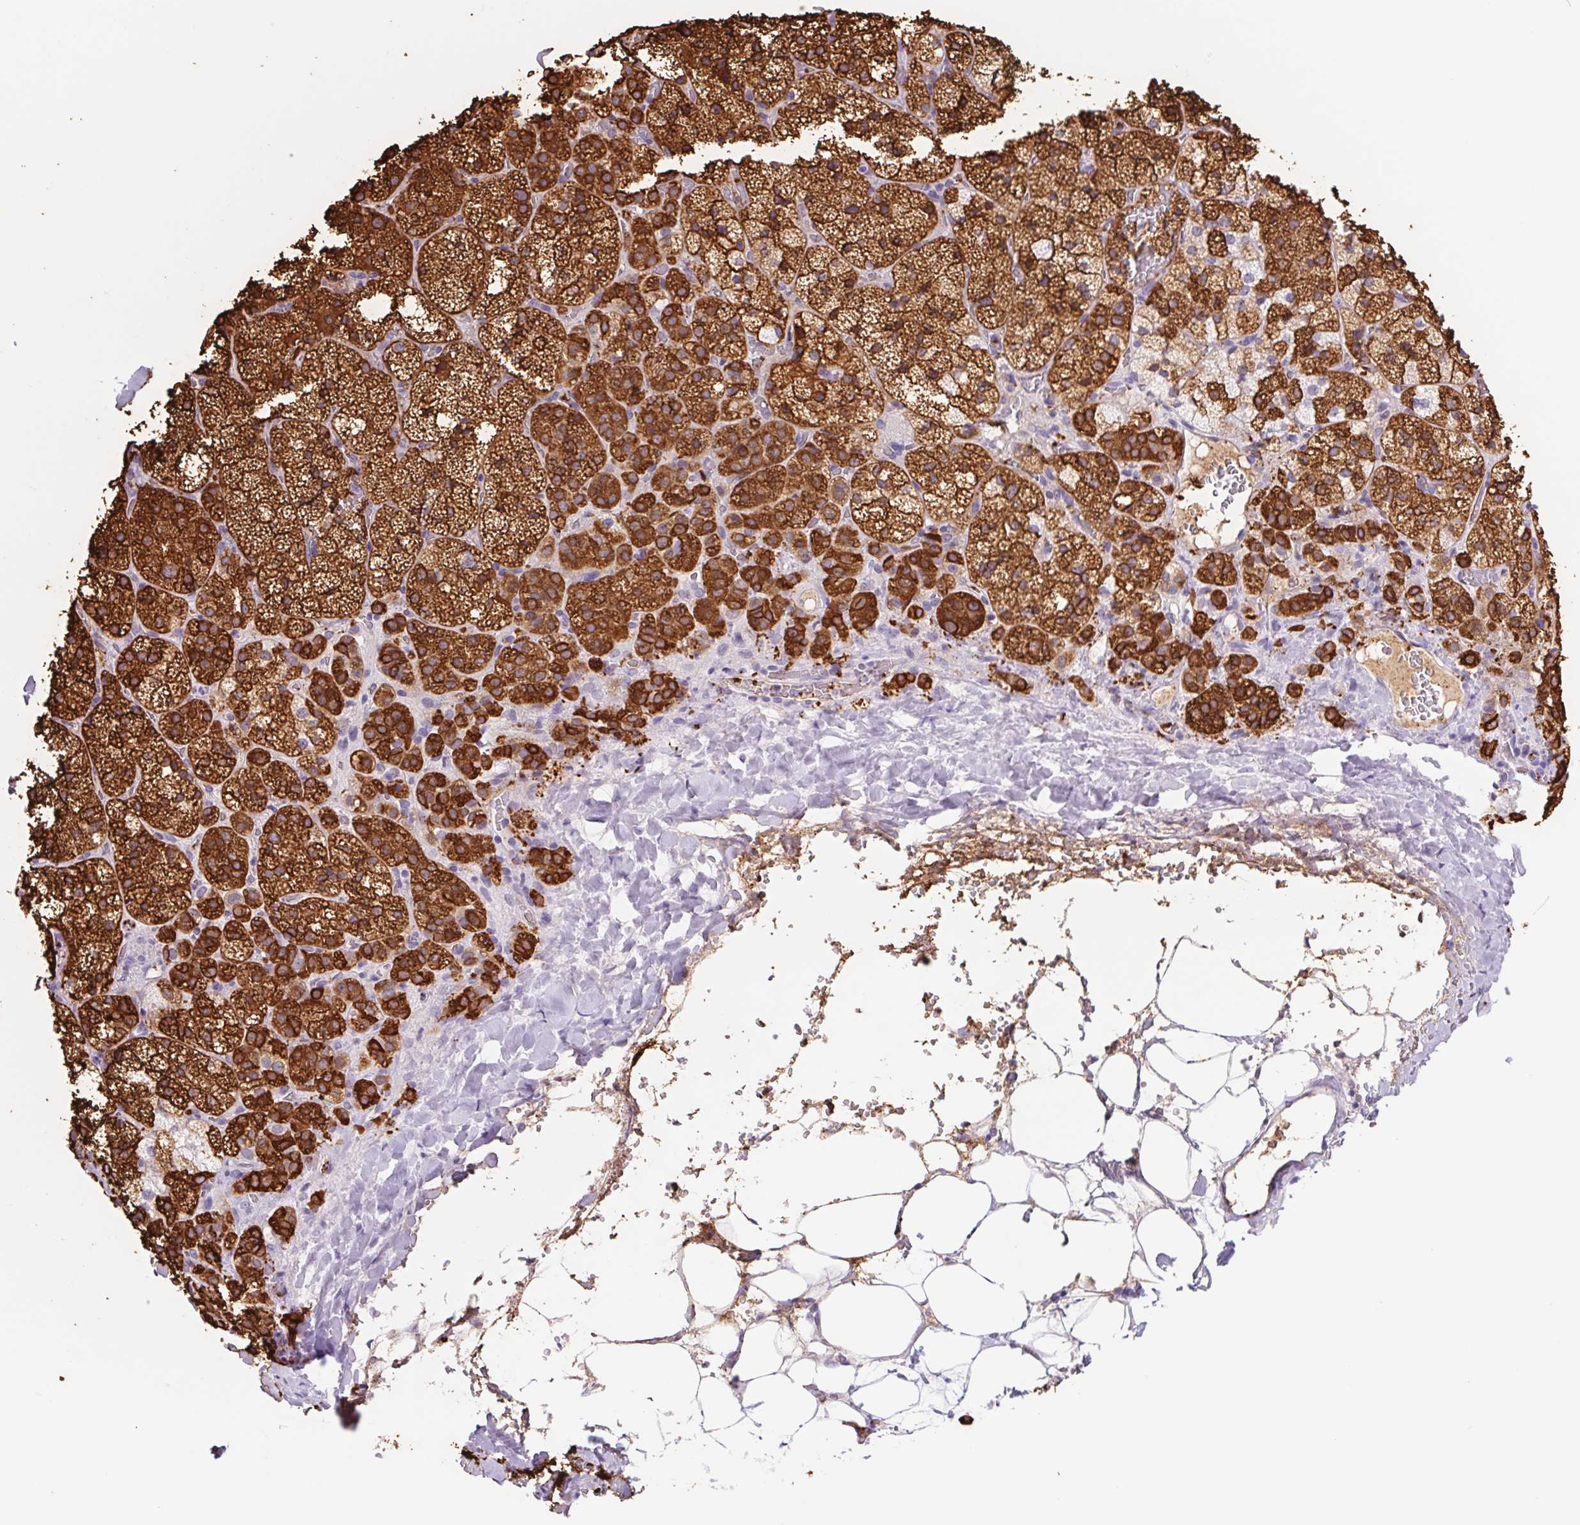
{"staining": {"intensity": "strong", "quantity": ">75%", "location": "cytoplasmic/membranous"}, "tissue": "adrenal gland", "cell_type": "Glandular cells", "image_type": "normal", "snomed": [{"axis": "morphology", "description": "Normal tissue, NOS"}, {"axis": "topography", "description": "Adrenal gland"}], "caption": "The immunohistochemical stain shows strong cytoplasmic/membranous expression in glandular cells of unremarkable adrenal gland. The protein is shown in brown color, while the nuclei are stained blue.", "gene": "CYP21A2", "patient": {"sex": "male", "age": 53}}